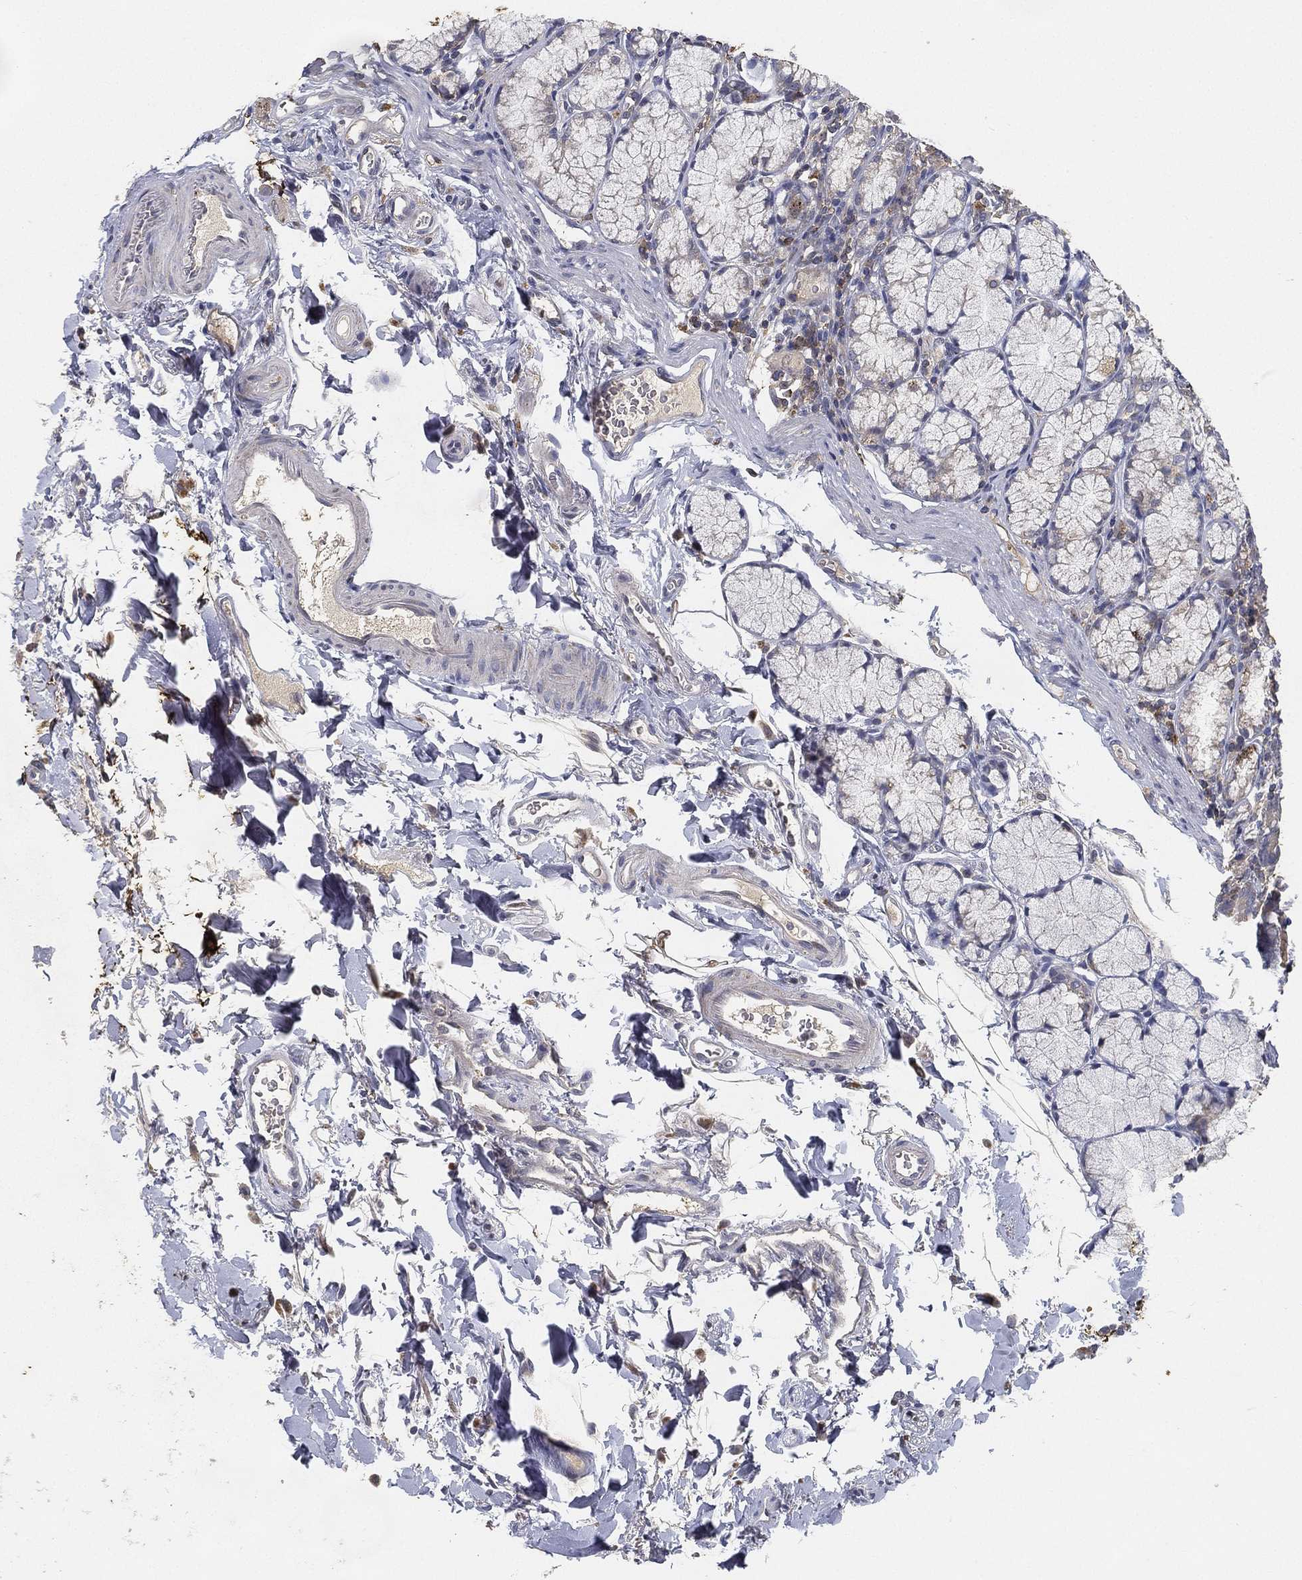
{"staining": {"intensity": "strong", "quantity": "<25%", "location": "cytoplasmic/membranous"}, "tissue": "duodenum", "cell_type": "Glandular cells", "image_type": "normal", "snomed": [{"axis": "morphology", "description": "Normal tissue, NOS"}, {"axis": "topography", "description": "Duodenum"}], "caption": "Immunohistochemistry (IHC) (DAB) staining of benign duodenum shows strong cytoplasmic/membranous protein expression in approximately <25% of glandular cells. (DAB (3,3'-diaminobenzidine) = brown stain, brightfield microscopy at high magnification).", "gene": "CFAP251", "patient": {"sex": "female", "age": 67}}